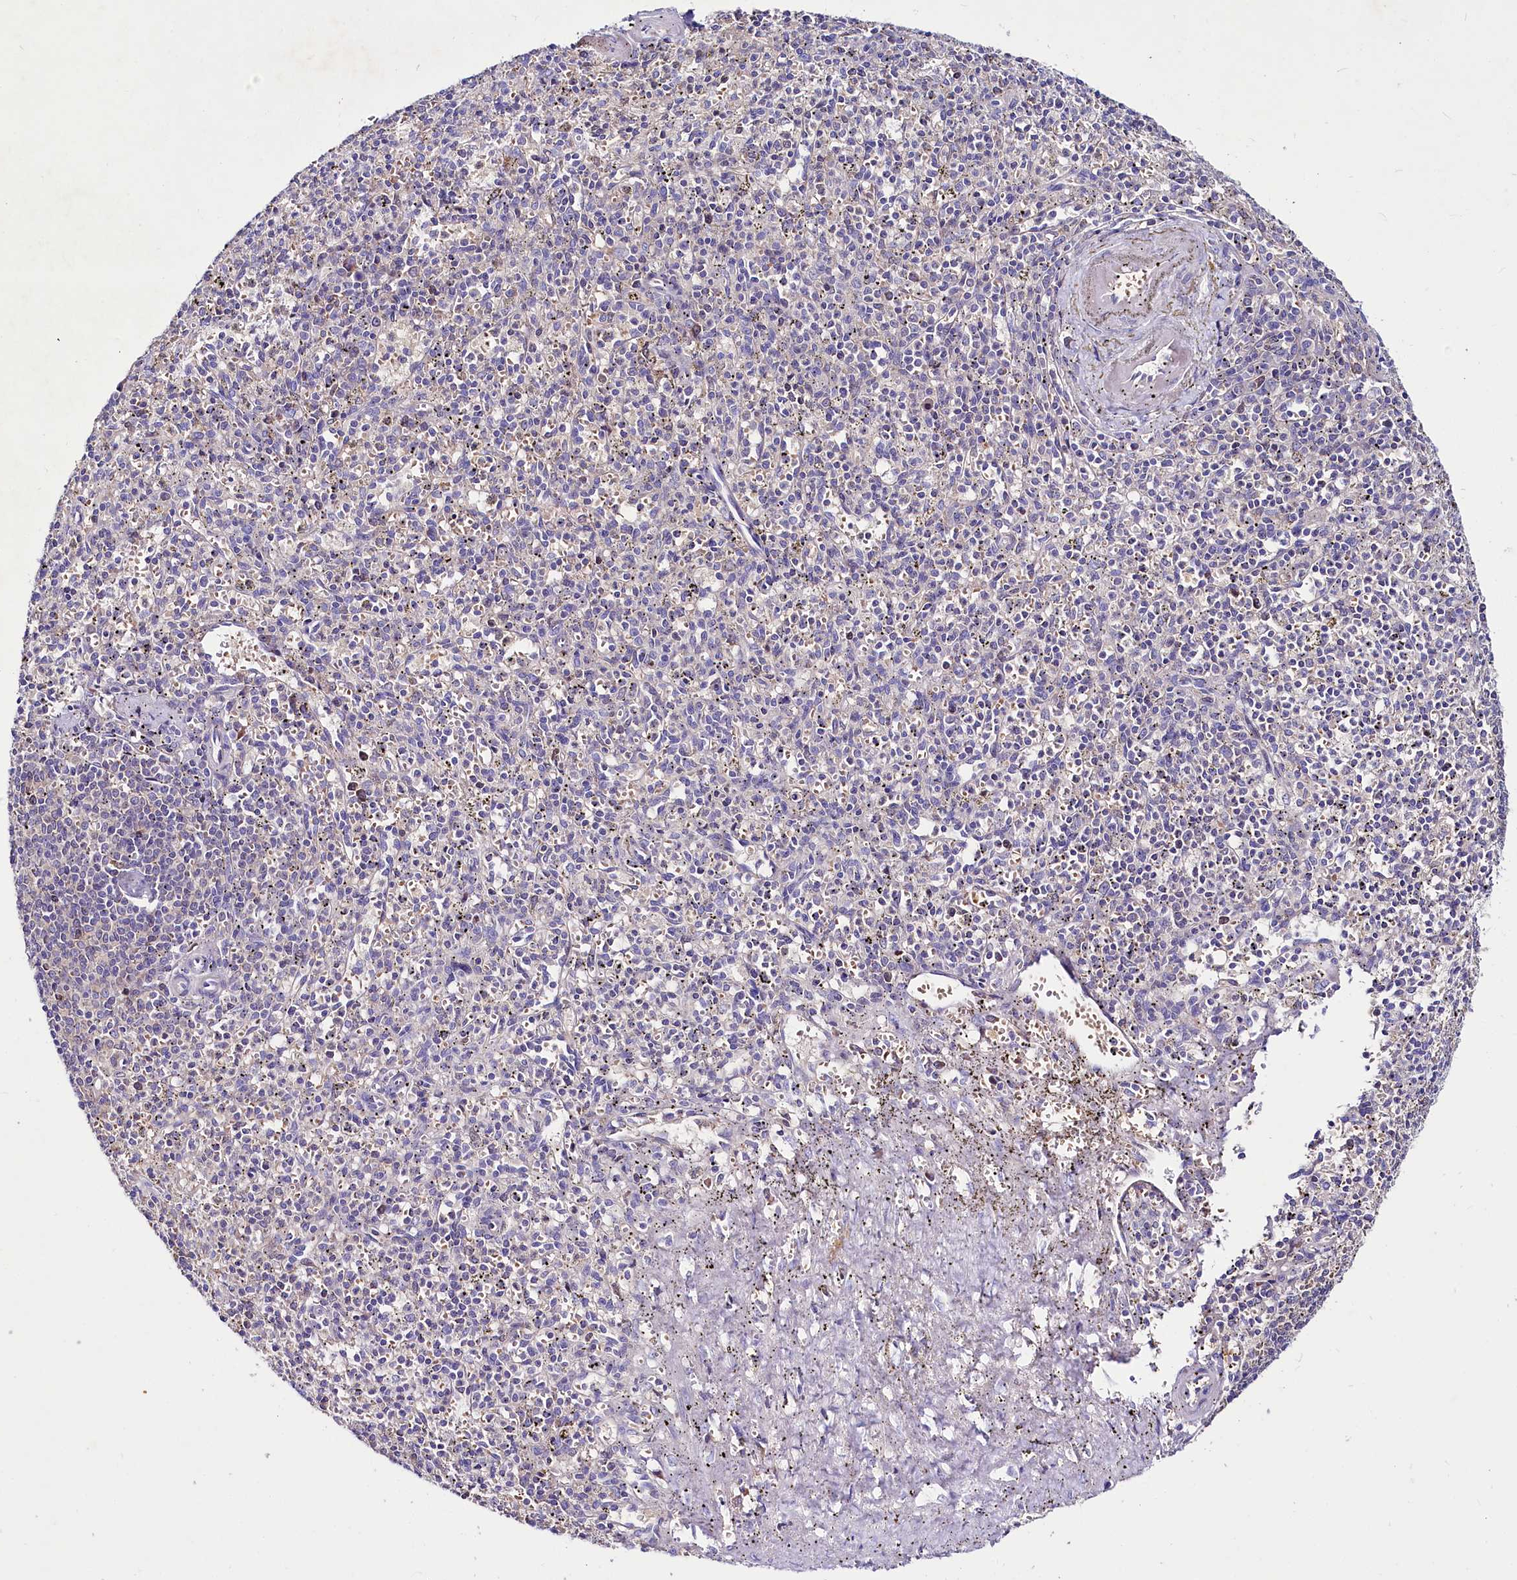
{"staining": {"intensity": "negative", "quantity": "none", "location": "none"}, "tissue": "spleen", "cell_type": "Cells in red pulp", "image_type": "normal", "snomed": [{"axis": "morphology", "description": "Normal tissue, NOS"}, {"axis": "topography", "description": "Spleen"}], "caption": "Immunohistochemistry (IHC) histopathology image of unremarkable spleen: spleen stained with DAB exhibits no significant protein staining in cells in red pulp.", "gene": "ABHD5", "patient": {"sex": "male", "age": 72}}